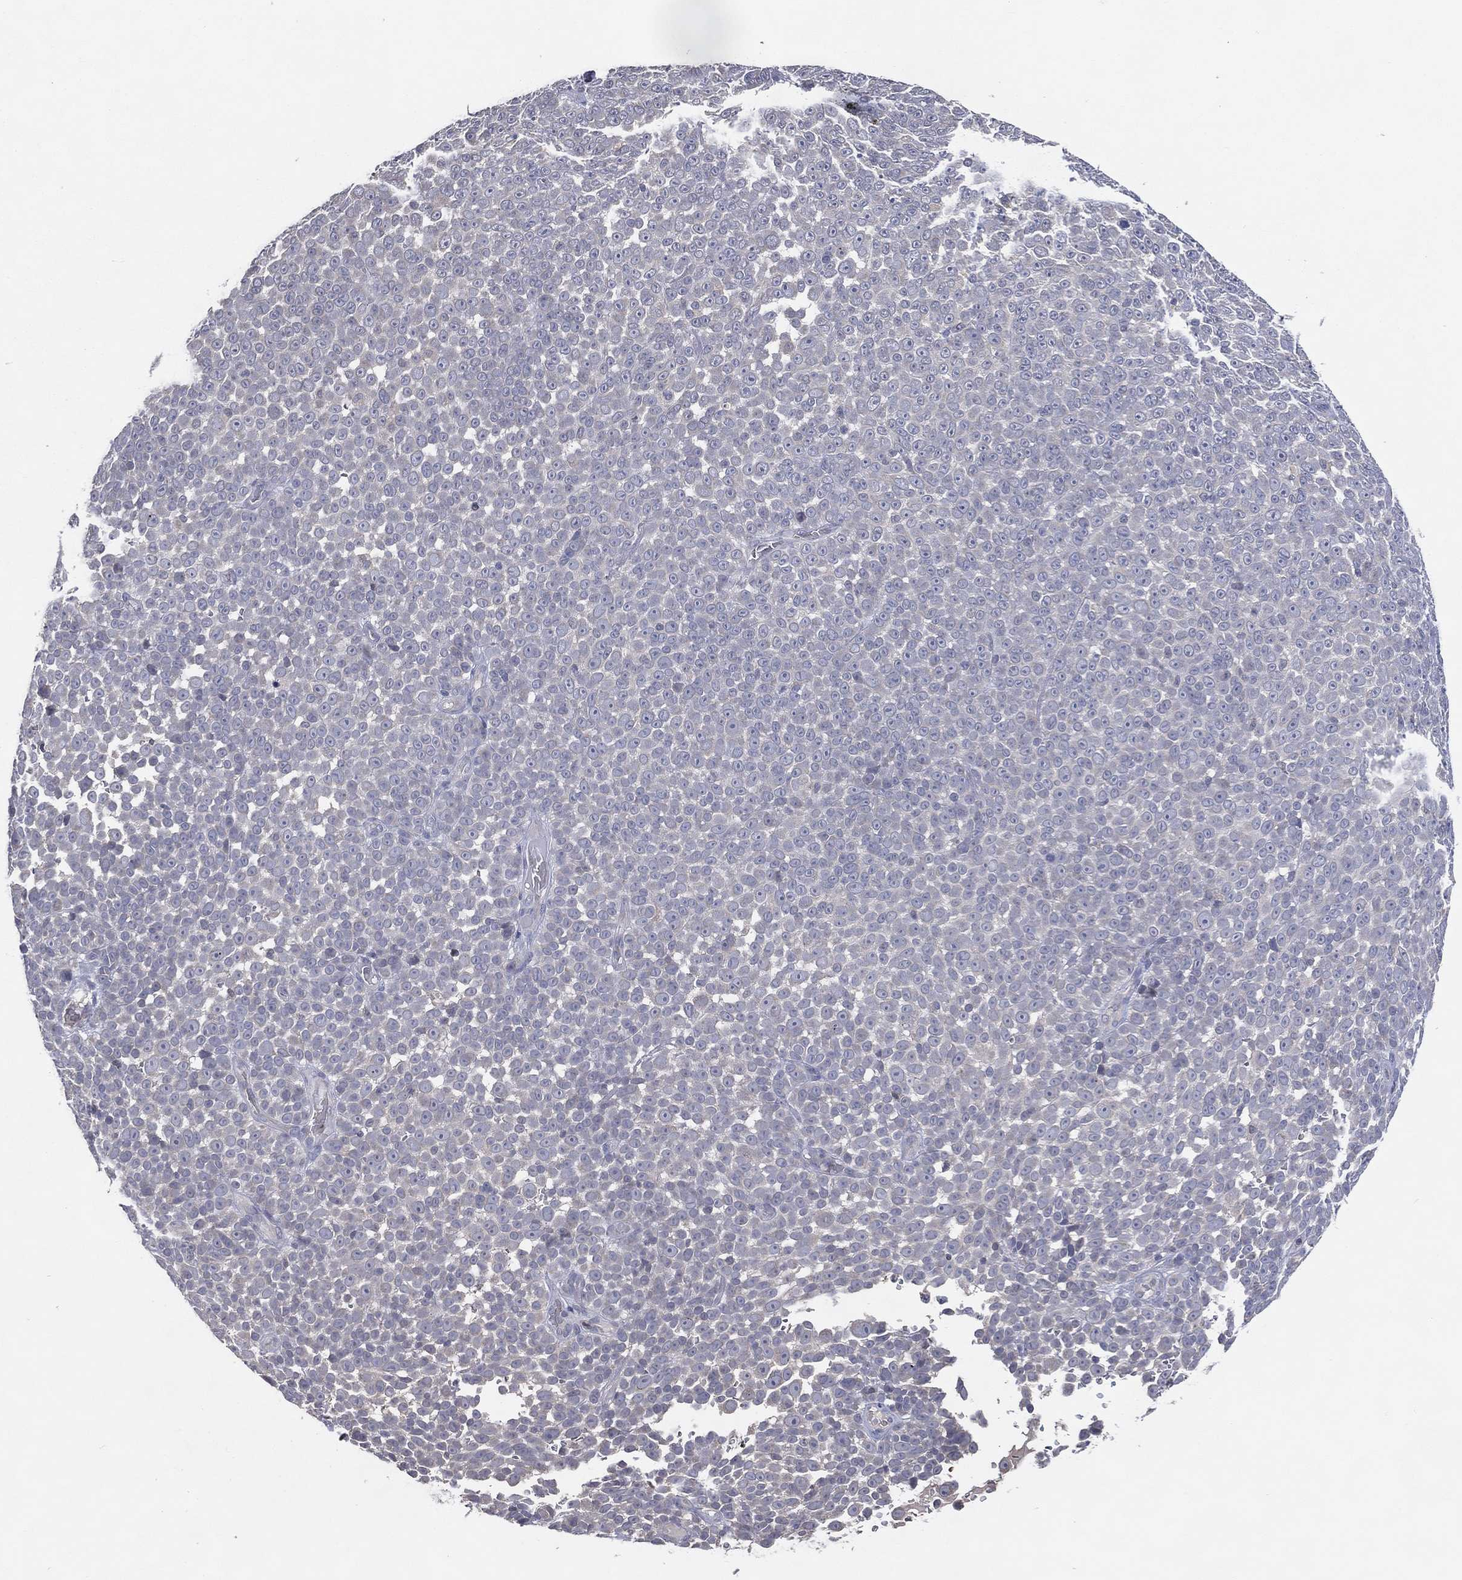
{"staining": {"intensity": "negative", "quantity": "none", "location": "none"}, "tissue": "melanoma", "cell_type": "Tumor cells", "image_type": "cancer", "snomed": [{"axis": "morphology", "description": "Malignant melanoma, NOS"}, {"axis": "topography", "description": "Skin"}], "caption": "Micrograph shows no significant protein positivity in tumor cells of malignant melanoma.", "gene": "DNAH7", "patient": {"sex": "female", "age": 95}}